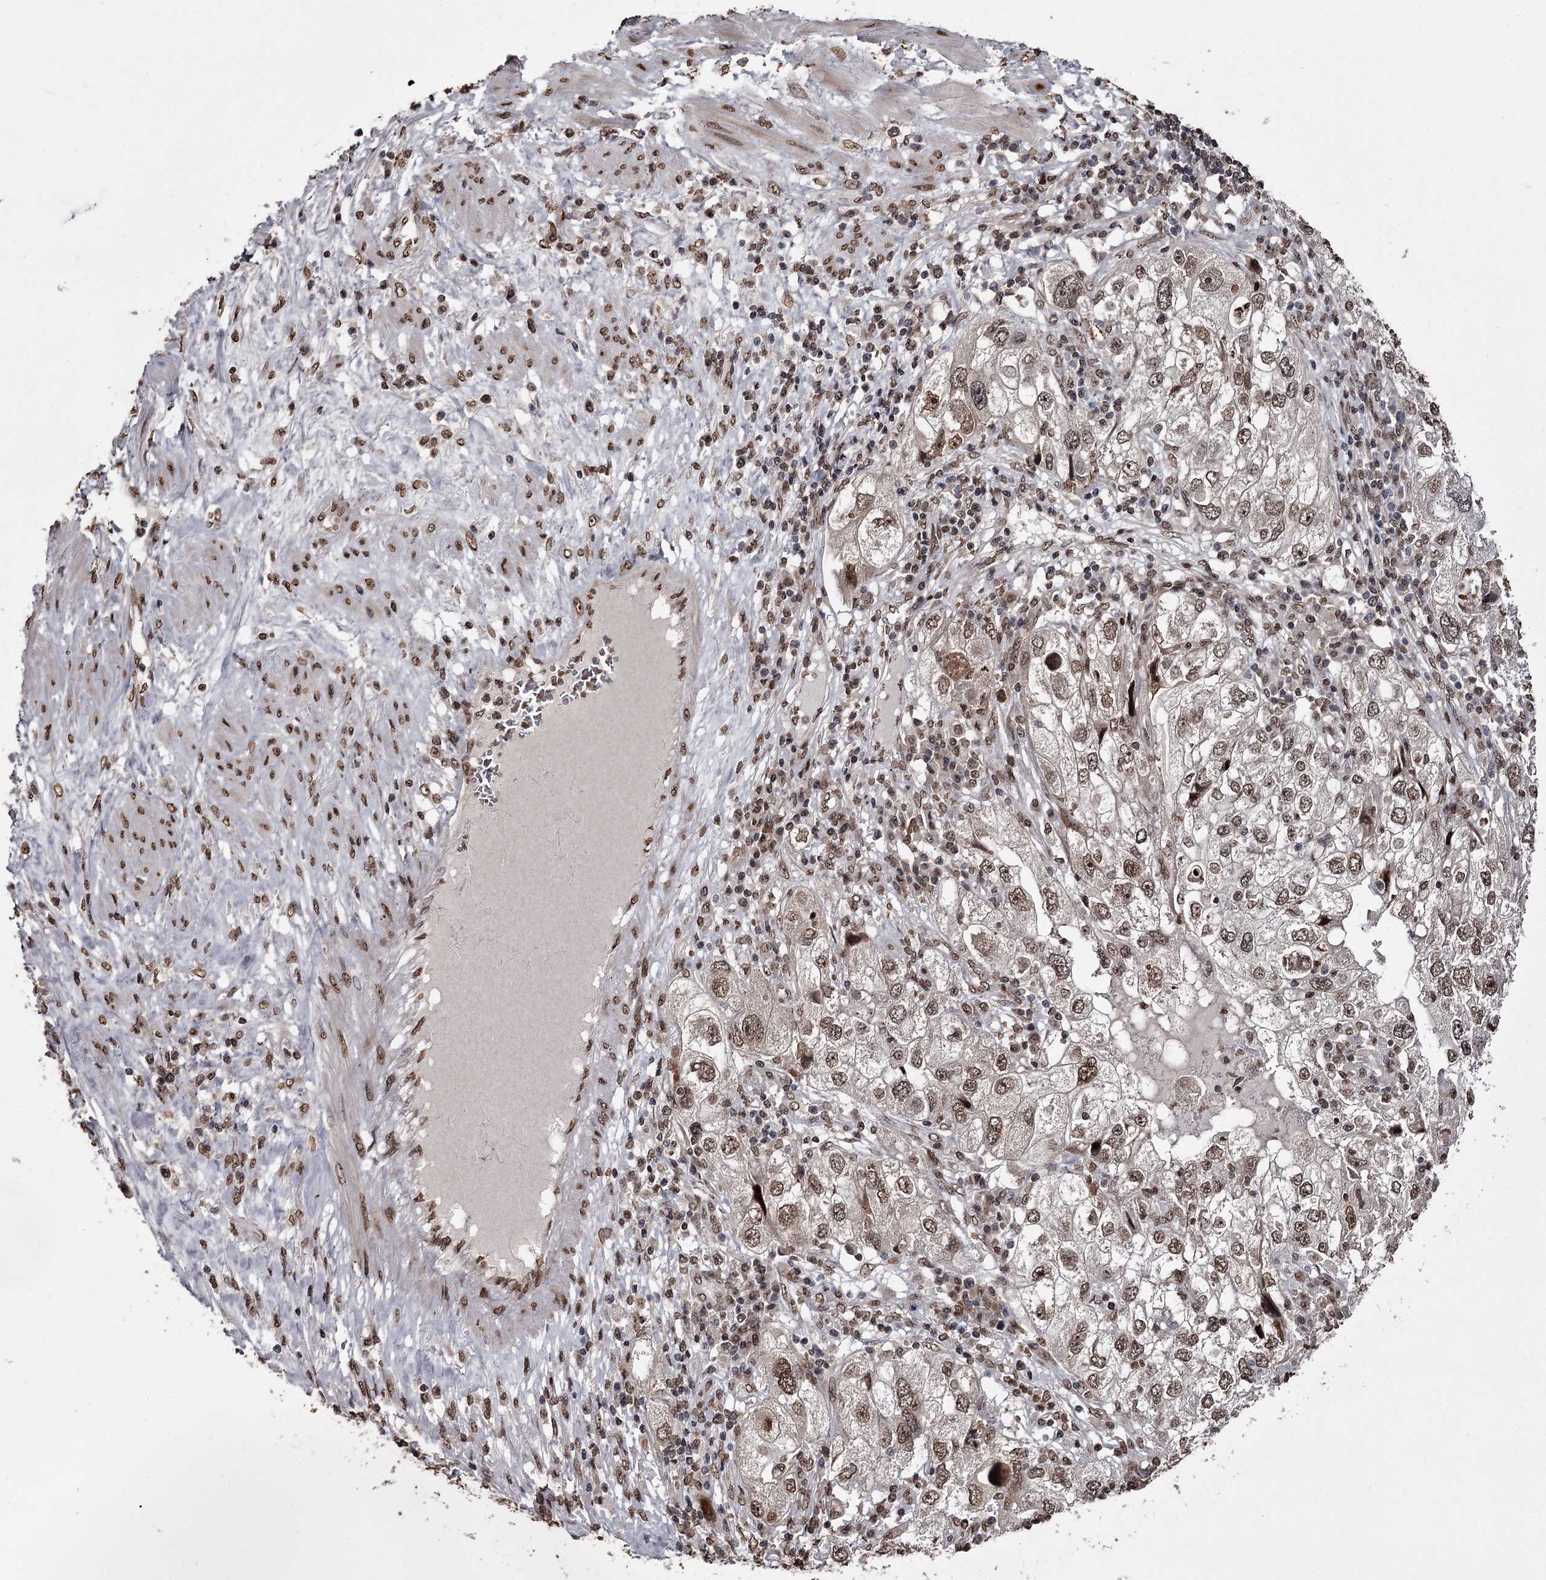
{"staining": {"intensity": "moderate", "quantity": ">75%", "location": "cytoplasmic/membranous,nuclear"}, "tissue": "endometrial cancer", "cell_type": "Tumor cells", "image_type": "cancer", "snomed": [{"axis": "morphology", "description": "Adenocarcinoma, NOS"}, {"axis": "topography", "description": "Endometrium"}], "caption": "Endometrial adenocarcinoma tissue displays moderate cytoplasmic/membranous and nuclear positivity in approximately >75% of tumor cells, visualized by immunohistochemistry.", "gene": "THYN1", "patient": {"sex": "female", "age": 49}}